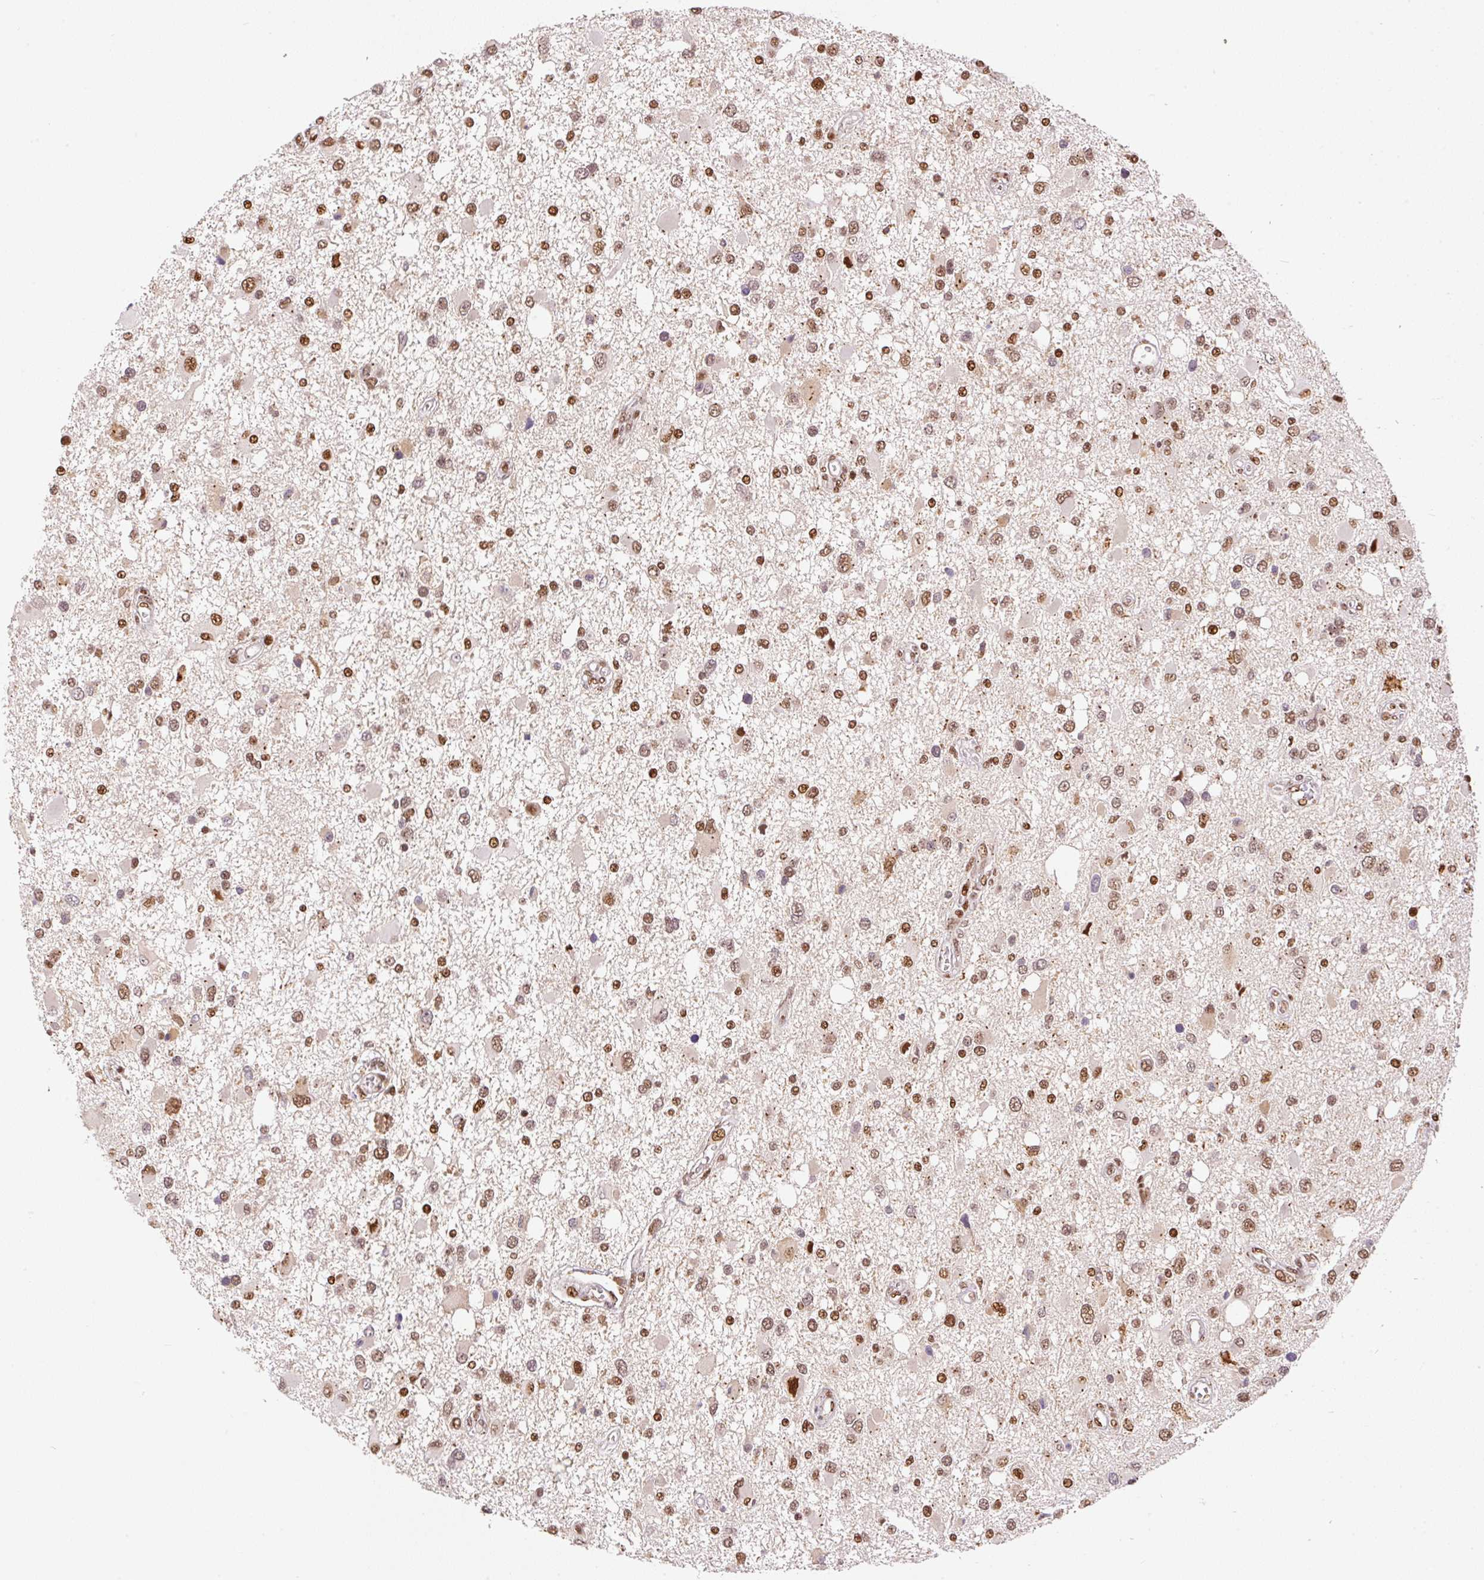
{"staining": {"intensity": "moderate", "quantity": ">75%", "location": "nuclear"}, "tissue": "glioma", "cell_type": "Tumor cells", "image_type": "cancer", "snomed": [{"axis": "morphology", "description": "Glioma, malignant, High grade"}, {"axis": "topography", "description": "Brain"}], "caption": "A brown stain labels moderate nuclear staining of a protein in human malignant glioma (high-grade) tumor cells.", "gene": "GPR139", "patient": {"sex": "male", "age": 53}}